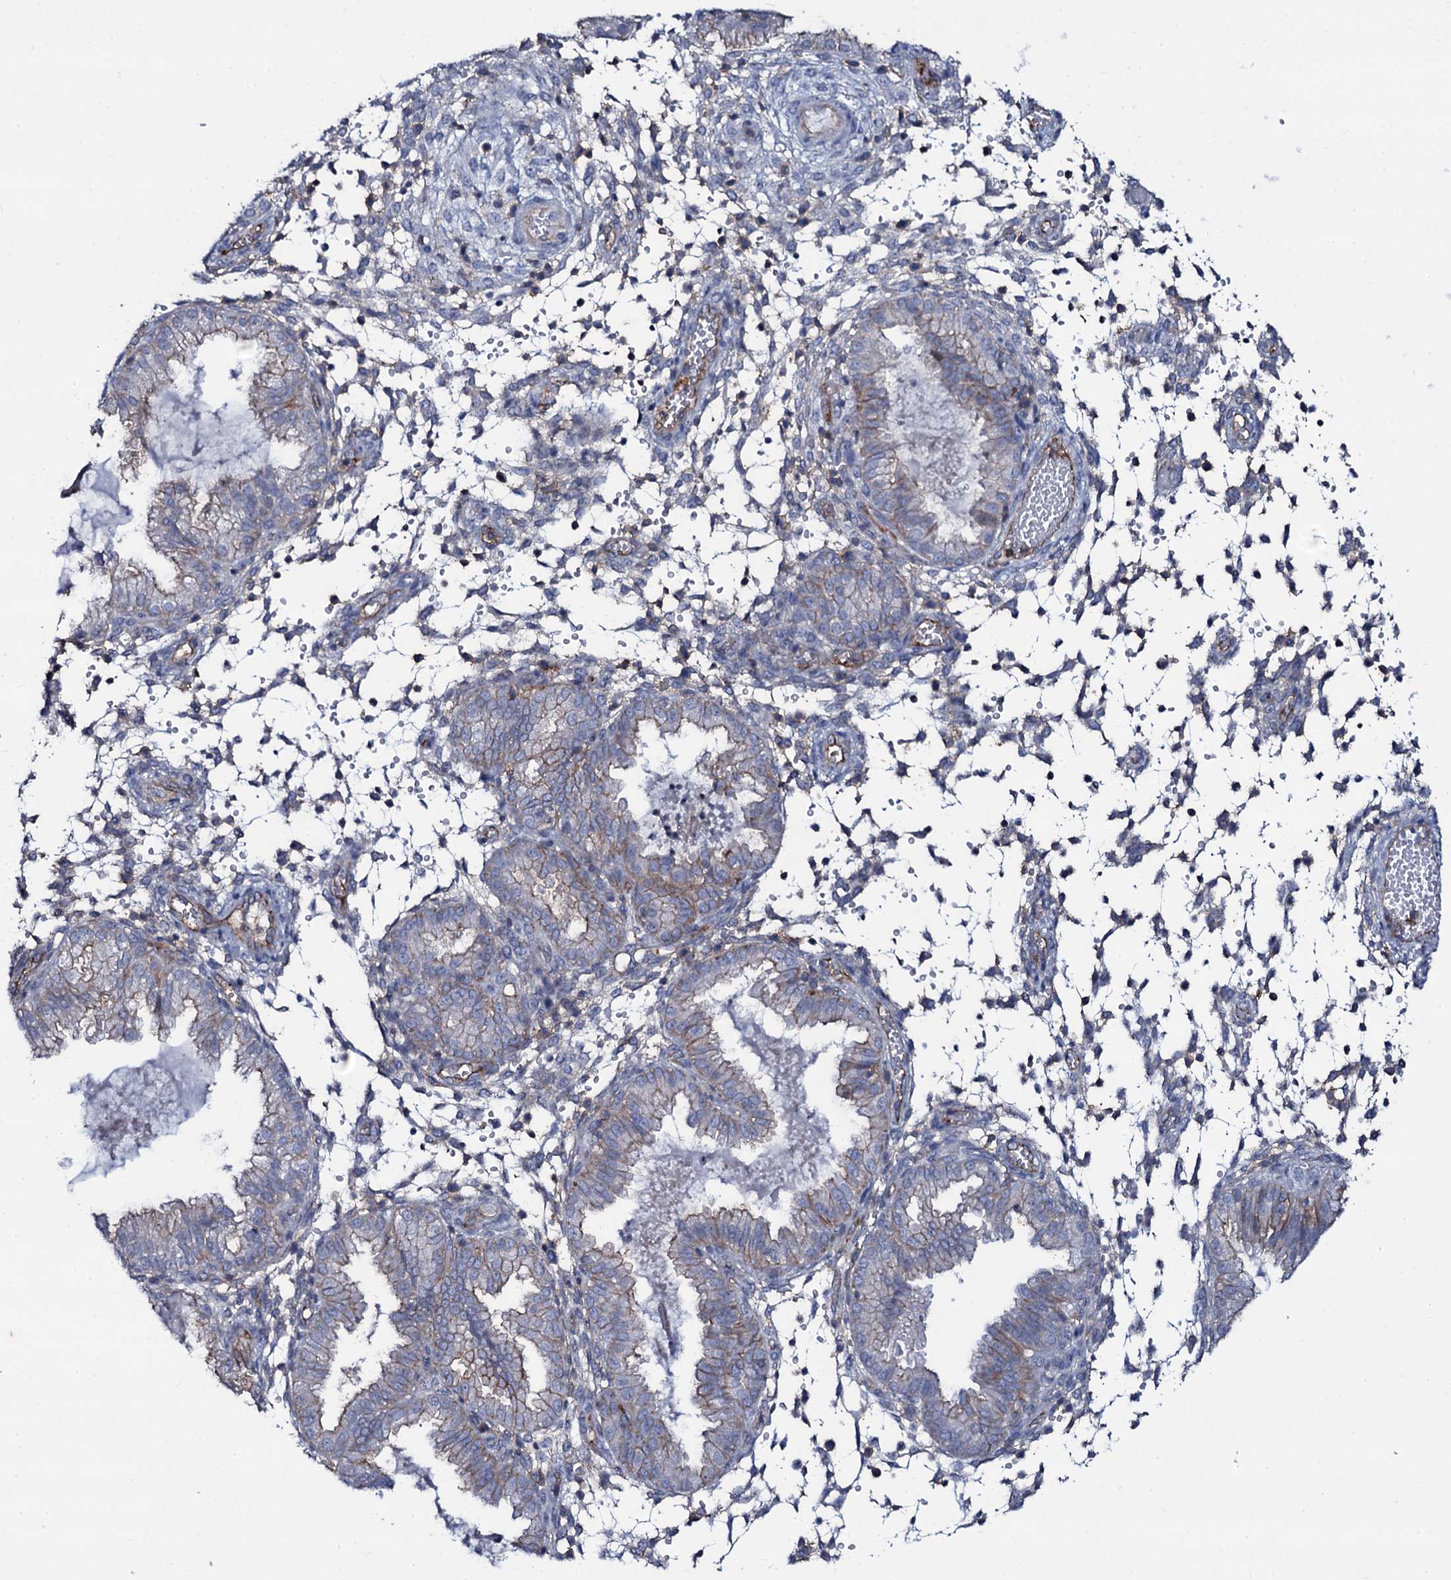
{"staining": {"intensity": "negative", "quantity": "none", "location": "none"}, "tissue": "endometrium", "cell_type": "Cells in endometrial stroma", "image_type": "normal", "snomed": [{"axis": "morphology", "description": "Normal tissue, NOS"}, {"axis": "topography", "description": "Endometrium"}], "caption": "Cells in endometrial stroma are negative for brown protein staining in unremarkable endometrium. The staining is performed using DAB brown chromogen with nuclei counter-stained in using hematoxylin.", "gene": "SNAP23", "patient": {"sex": "female", "age": 33}}